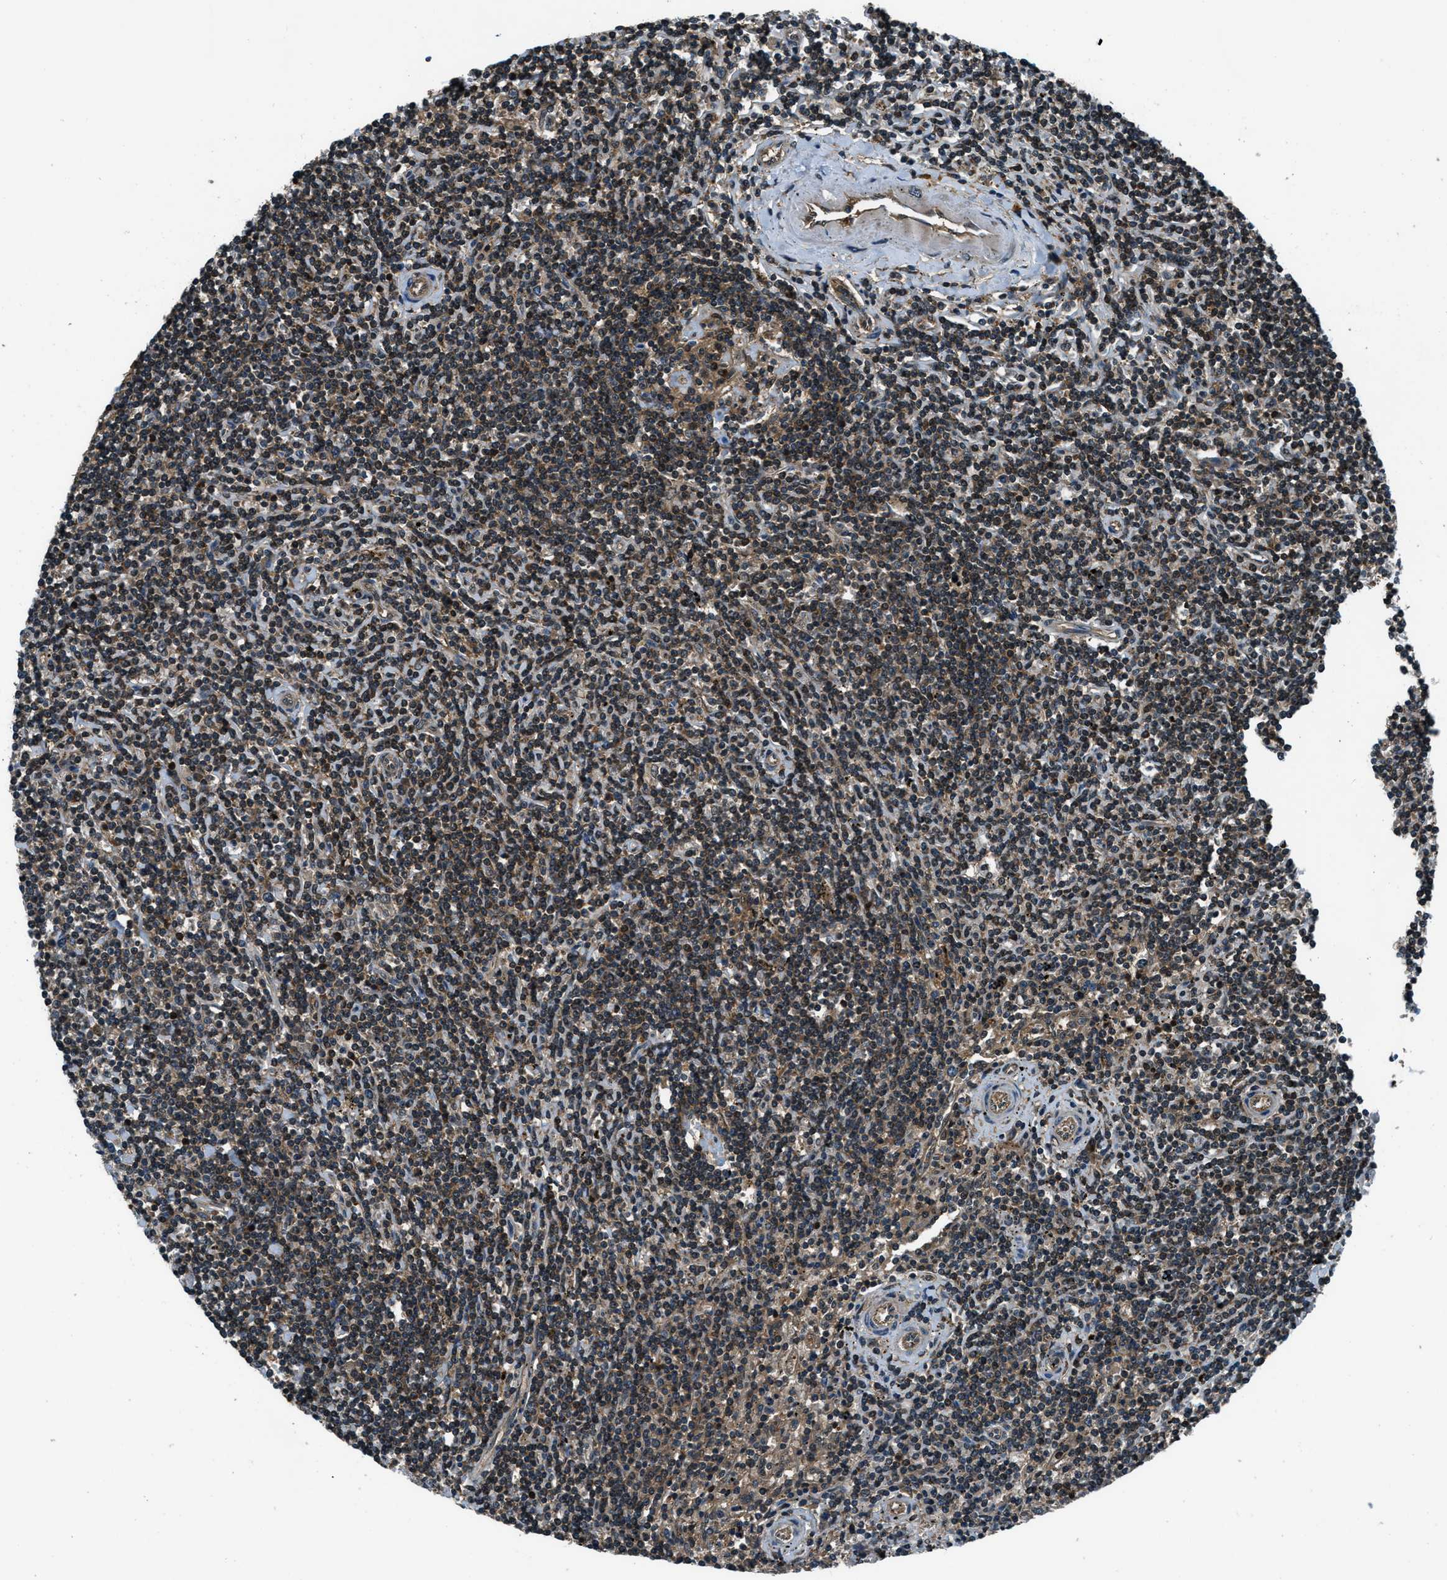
{"staining": {"intensity": "moderate", "quantity": ">75%", "location": "cytoplasmic/membranous,nuclear"}, "tissue": "lymphoma", "cell_type": "Tumor cells", "image_type": "cancer", "snomed": [{"axis": "morphology", "description": "Malignant lymphoma, non-Hodgkin's type, Low grade"}, {"axis": "topography", "description": "Spleen"}], "caption": "Human lymphoma stained with a protein marker shows moderate staining in tumor cells.", "gene": "HEBP2", "patient": {"sex": "male", "age": 76}}